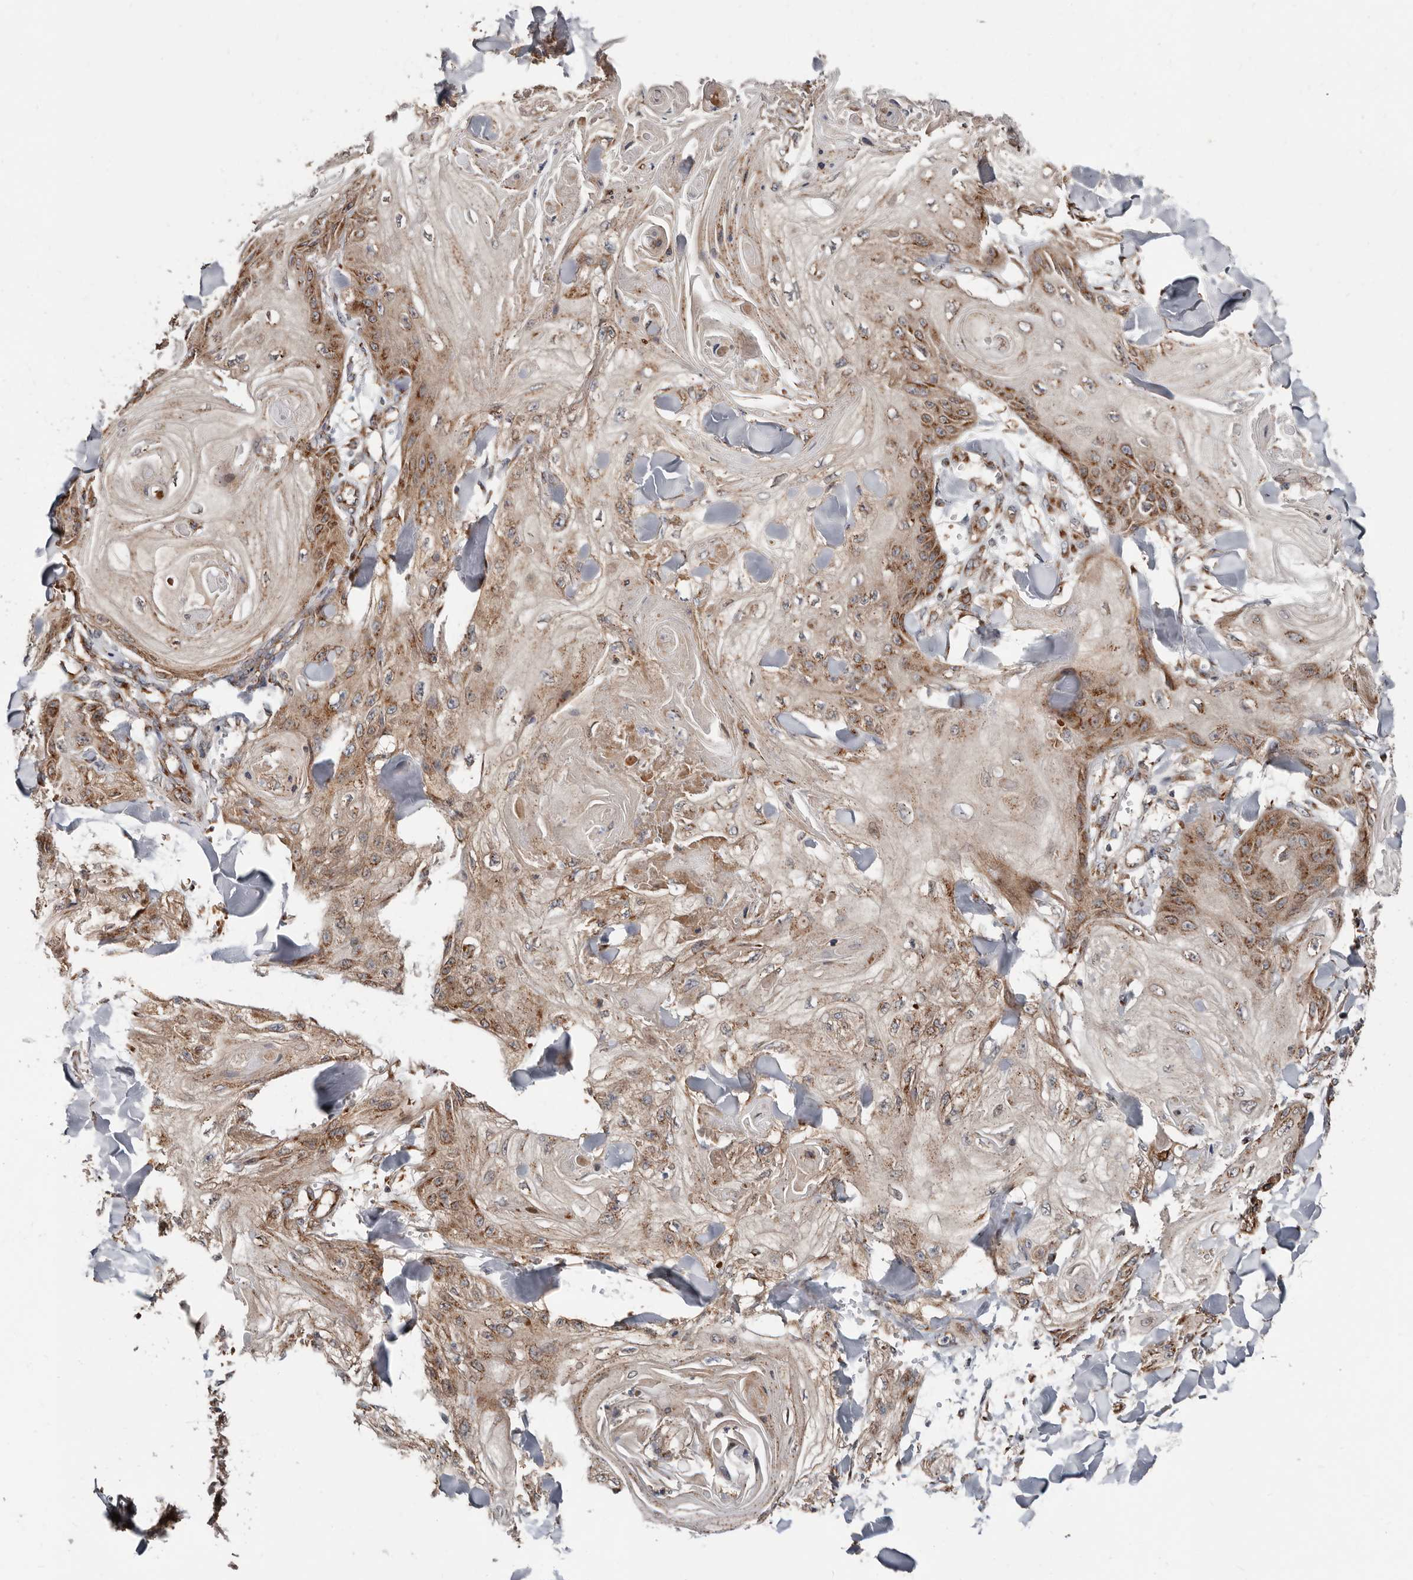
{"staining": {"intensity": "moderate", "quantity": ">75%", "location": "cytoplasmic/membranous"}, "tissue": "skin cancer", "cell_type": "Tumor cells", "image_type": "cancer", "snomed": [{"axis": "morphology", "description": "Squamous cell carcinoma, NOS"}, {"axis": "topography", "description": "Skin"}], "caption": "Protein staining of skin cancer tissue shows moderate cytoplasmic/membranous expression in approximately >75% of tumor cells. The protein of interest is stained brown, and the nuclei are stained in blue (DAB (3,3'-diaminobenzidine) IHC with brightfield microscopy, high magnification).", "gene": "COG1", "patient": {"sex": "male", "age": 74}}